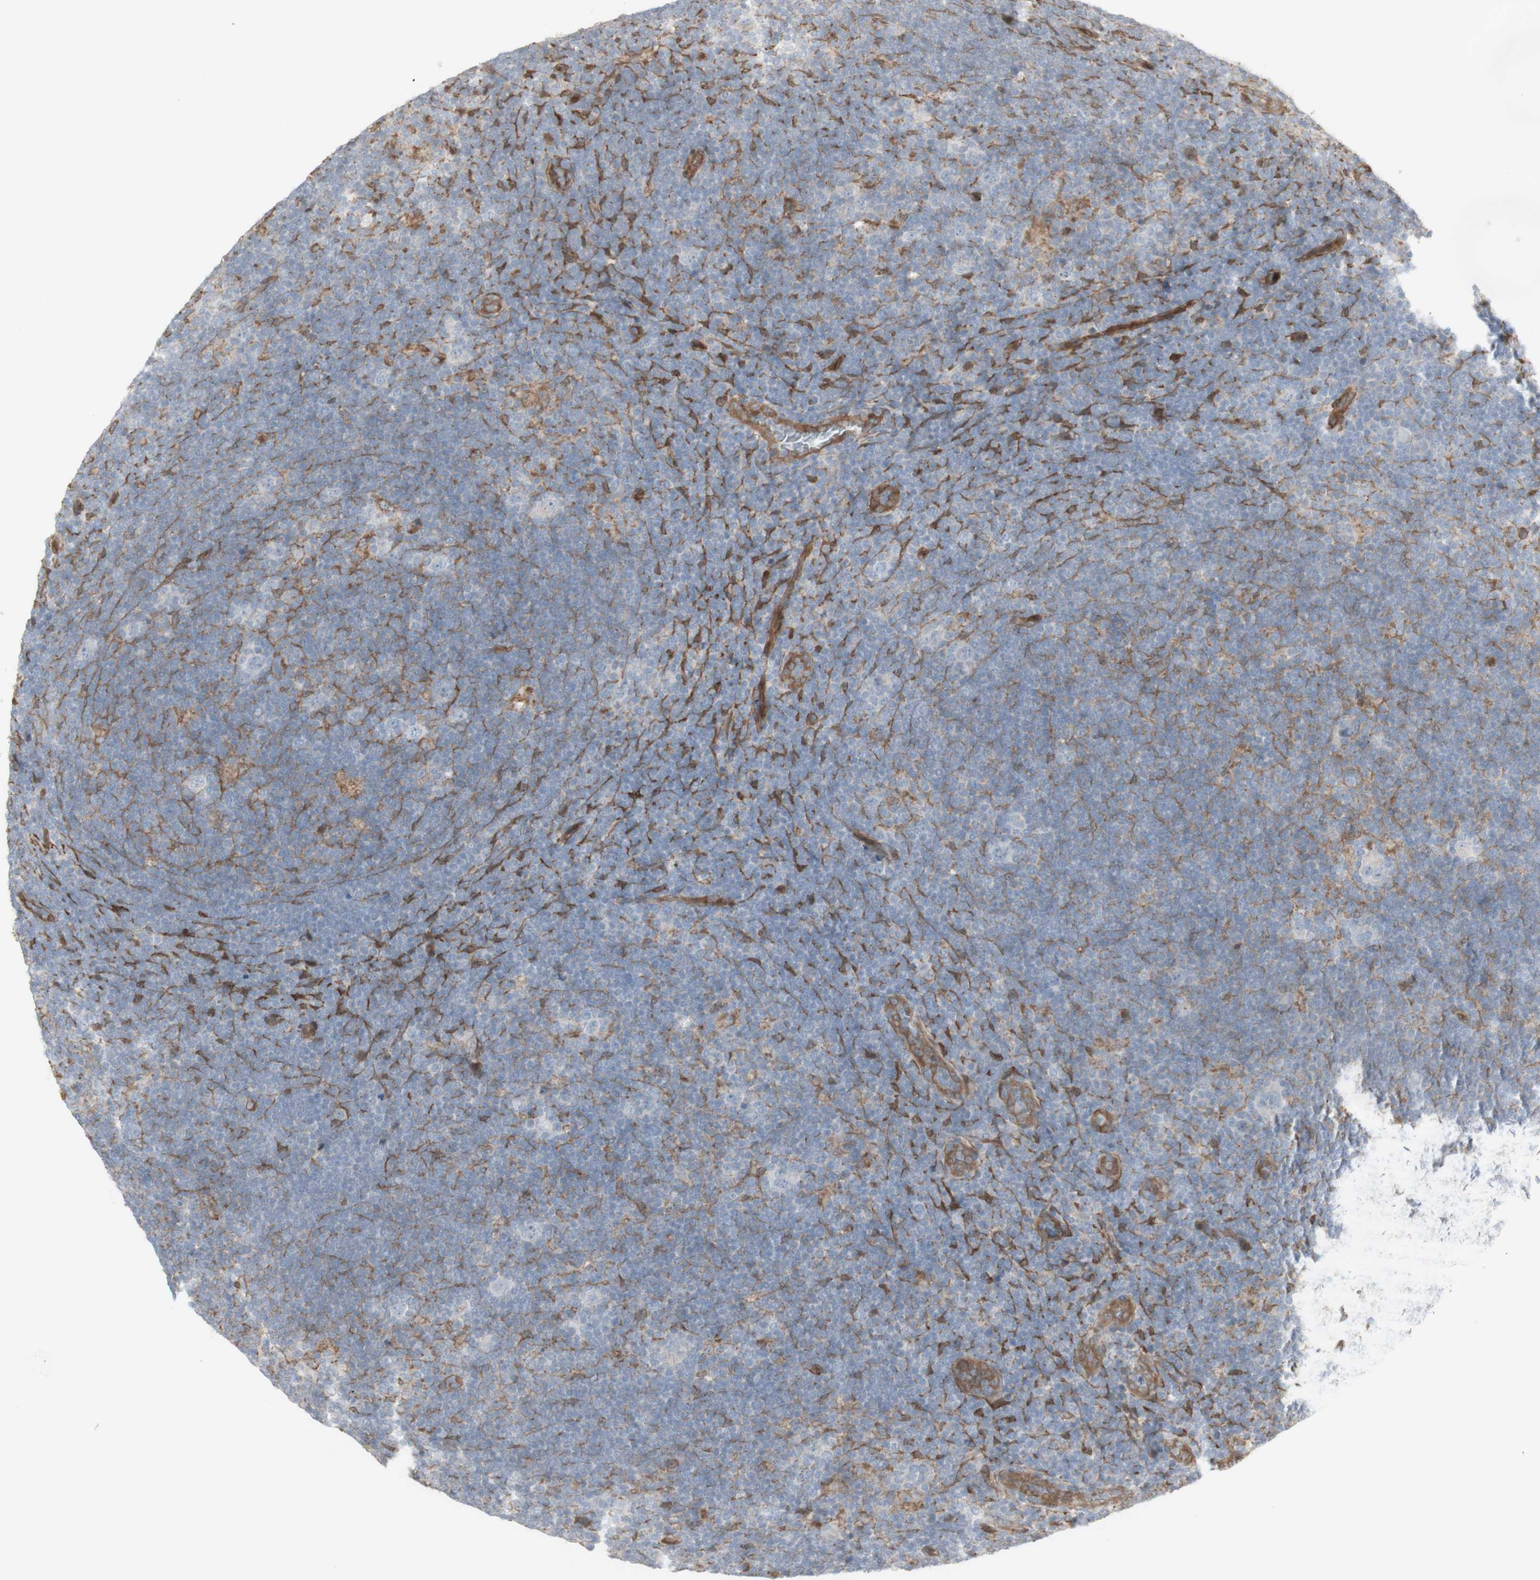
{"staining": {"intensity": "negative", "quantity": "none", "location": "none"}, "tissue": "lymphoma", "cell_type": "Tumor cells", "image_type": "cancer", "snomed": [{"axis": "morphology", "description": "Hodgkin's disease, NOS"}, {"axis": "topography", "description": "Lymph node"}], "caption": "Immunohistochemical staining of lymphoma exhibits no significant staining in tumor cells. (Stains: DAB IHC with hematoxylin counter stain, Microscopy: brightfield microscopy at high magnification).", "gene": "CNN3", "patient": {"sex": "female", "age": 57}}